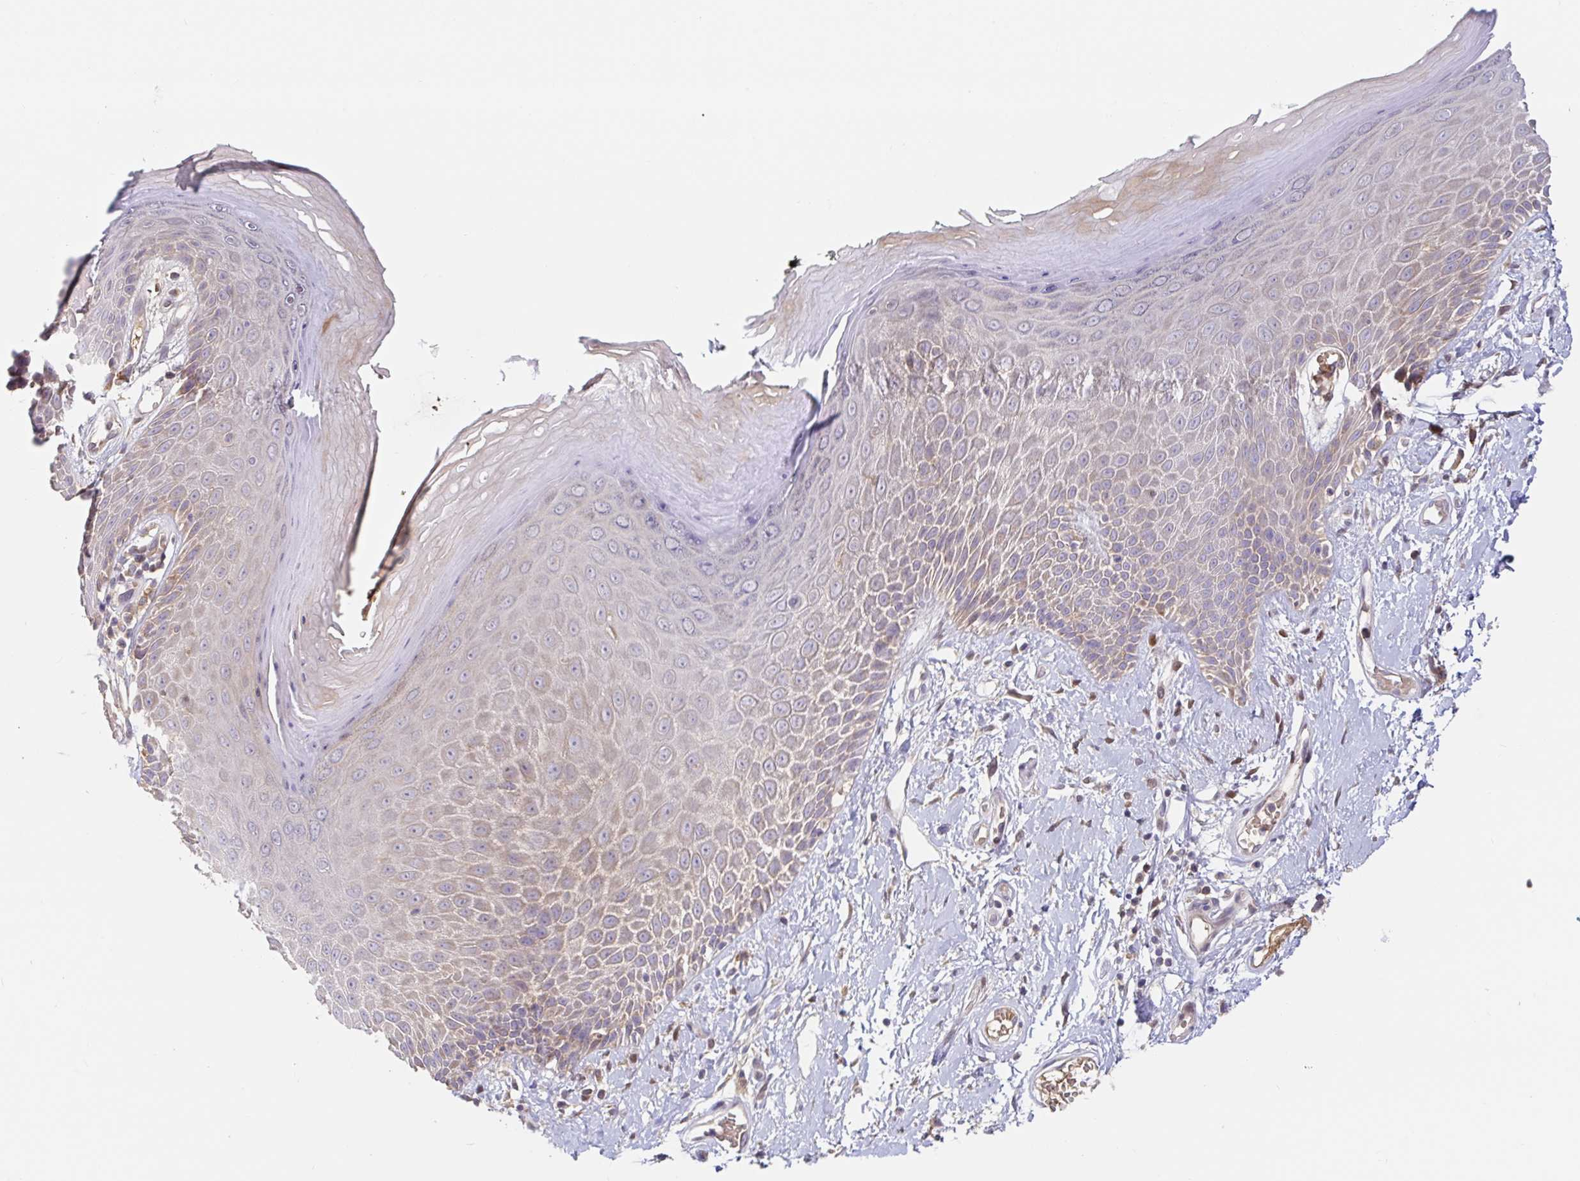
{"staining": {"intensity": "weak", "quantity": "<25%", "location": "cytoplasmic/membranous"}, "tissue": "skin", "cell_type": "Epidermal cells", "image_type": "normal", "snomed": [{"axis": "morphology", "description": "Normal tissue, NOS"}, {"axis": "topography", "description": "Anal"}, {"axis": "topography", "description": "Peripheral nerve tissue"}], "caption": "Protein analysis of benign skin exhibits no significant positivity in epidermal cells.", "gene": "LARP1", "patient": {"sex": "male", "age": 78}}